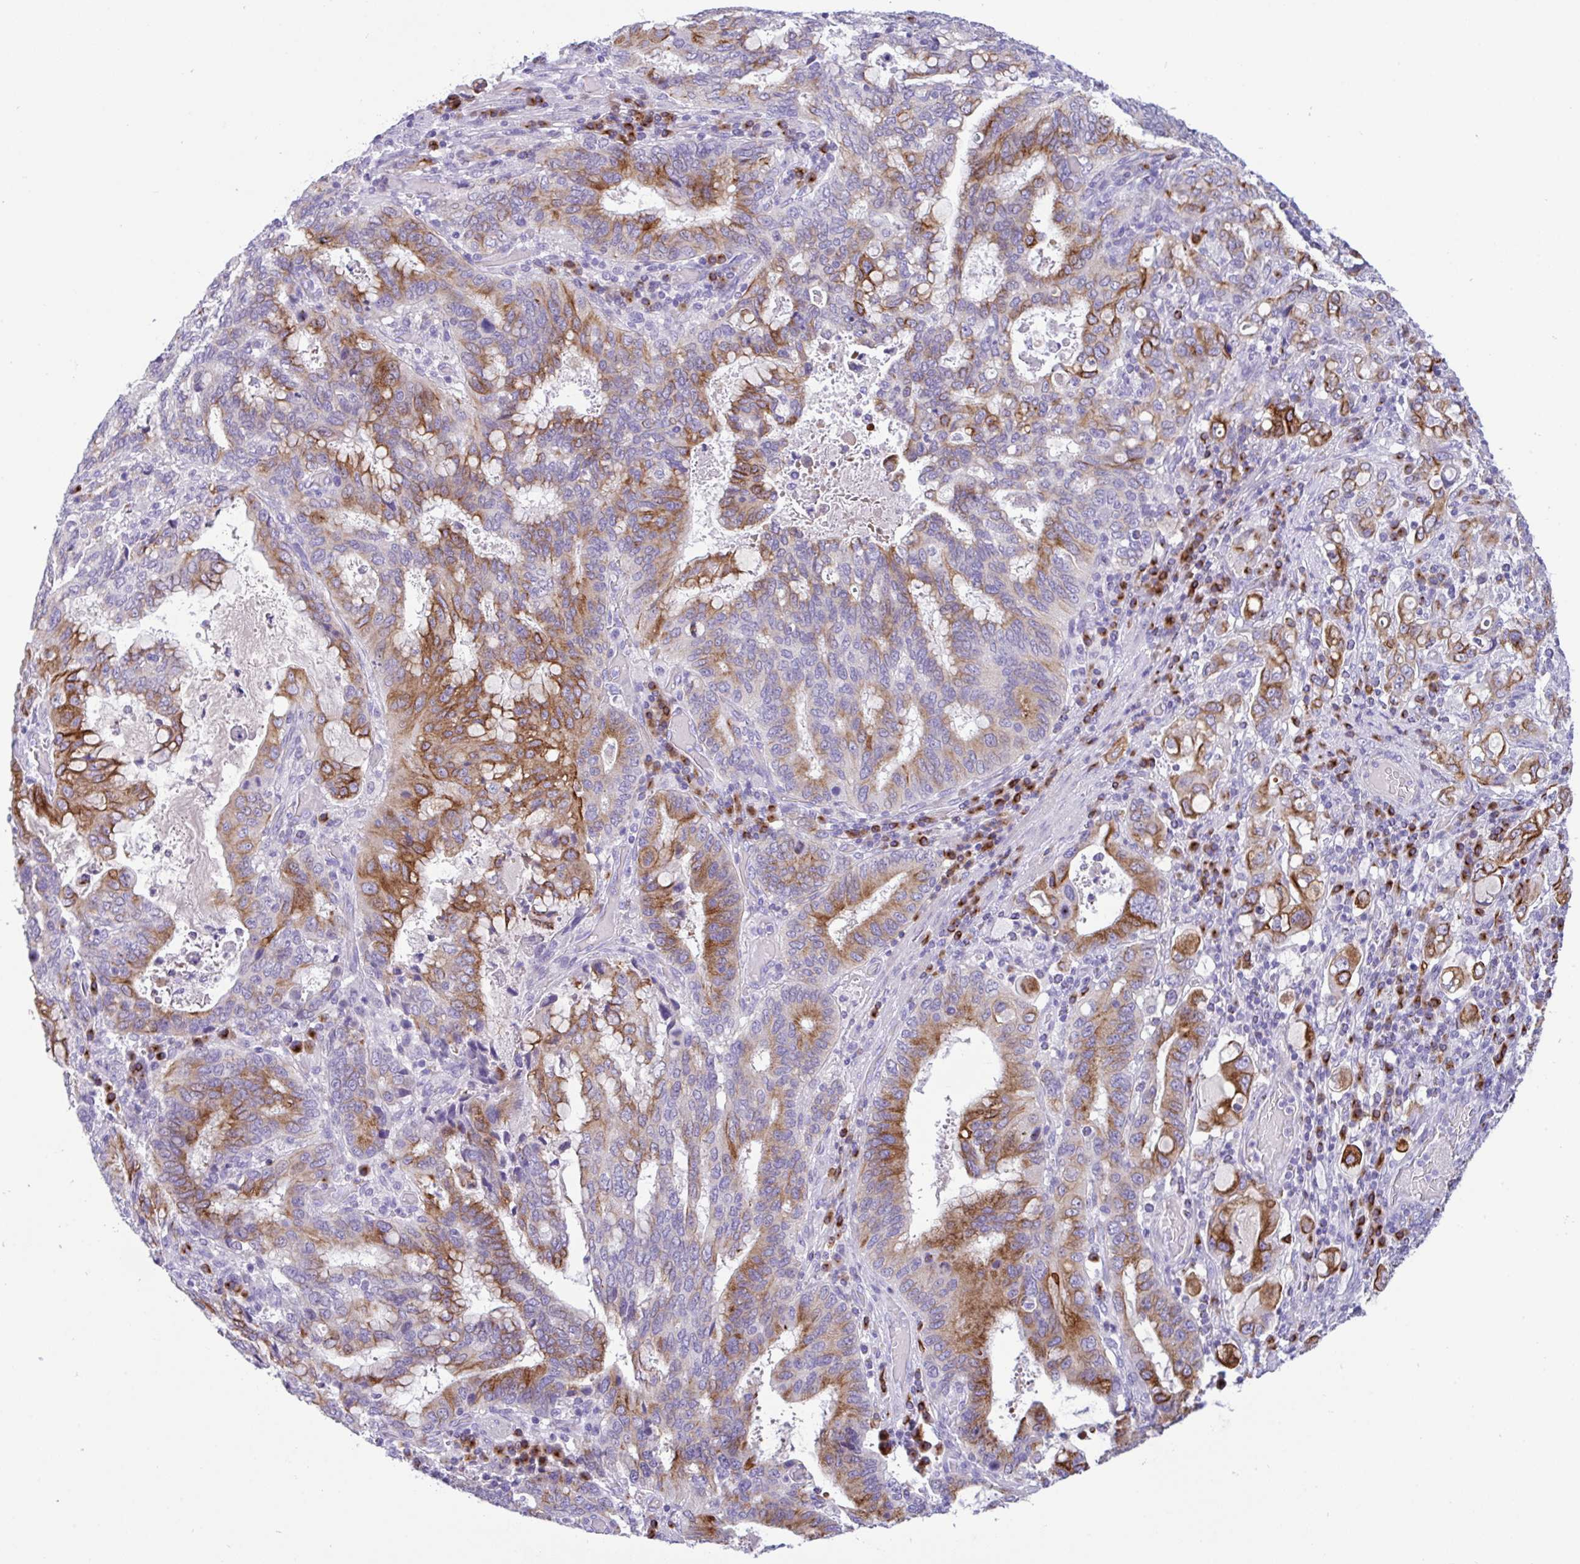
{"staining": {"intensity": "moderate", "quantity": "25%-75%", "location": "cytoplasmic/membranous"}, "tissue": "stomach cancer", "cell_type": "Tumor cells", "image_type": "cancer", "snomed": [{"axis": "morphology", "description": "Adenocarcinoma, NOS"}, {"axis": "topography", "description": "Stomach, upper"}, {"axis": "topography", "description": "Stomach"}], "caption": "The micrograph demonstrates immunohistochemical staining of stomach cancer. There is moderate cytoplasmic/membranous staining is present in approximately 25%-75% of tumor cells.", "gene": "FBXL20", "patient": {"sex": "male", "age": 62}}